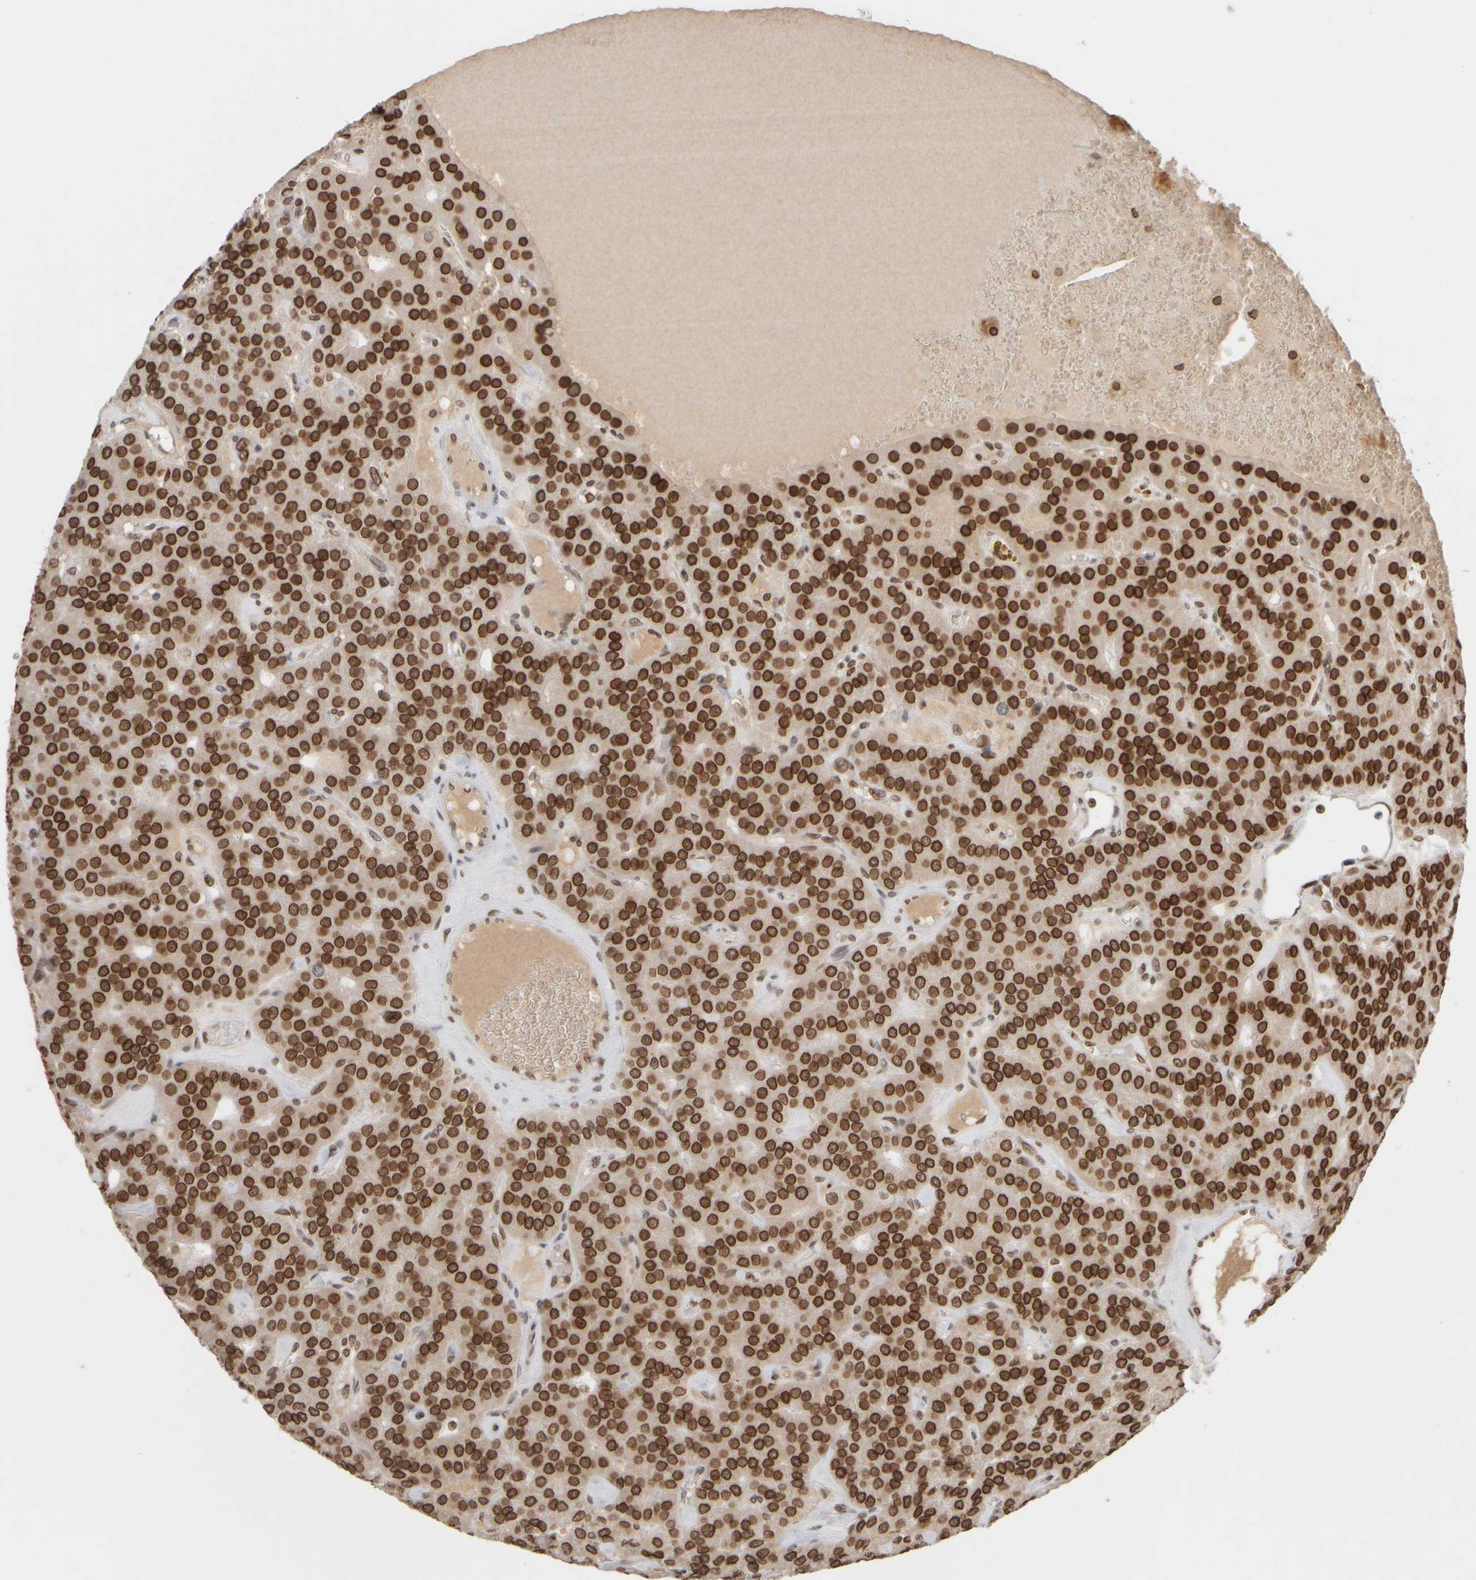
{"staining": {"intensity": "strong", "quantity": ">75%", "location": "cytoplasmic/membranous,nuclear"}, "tissue": "parathyroid gland", "cell_type": "Glandular cells", "image_type": "normal", "snomed": [{"axis": "morphology", "description": "Normal tissue, NOS"}, {"axis": "morphology", "description": "Adenoma, NOS"}, {"axis": "topography", "description": "Parathyroid gland"}], "caption": "Immunohistochemical staining of unremarkable parathyroid gland displays high levels of strong cytoplasmic/membranous,nuclear staining in about >75% of glandular cells.", "gene": "ZC3HC1", "patient": {"sex": "female", "age": 86}}